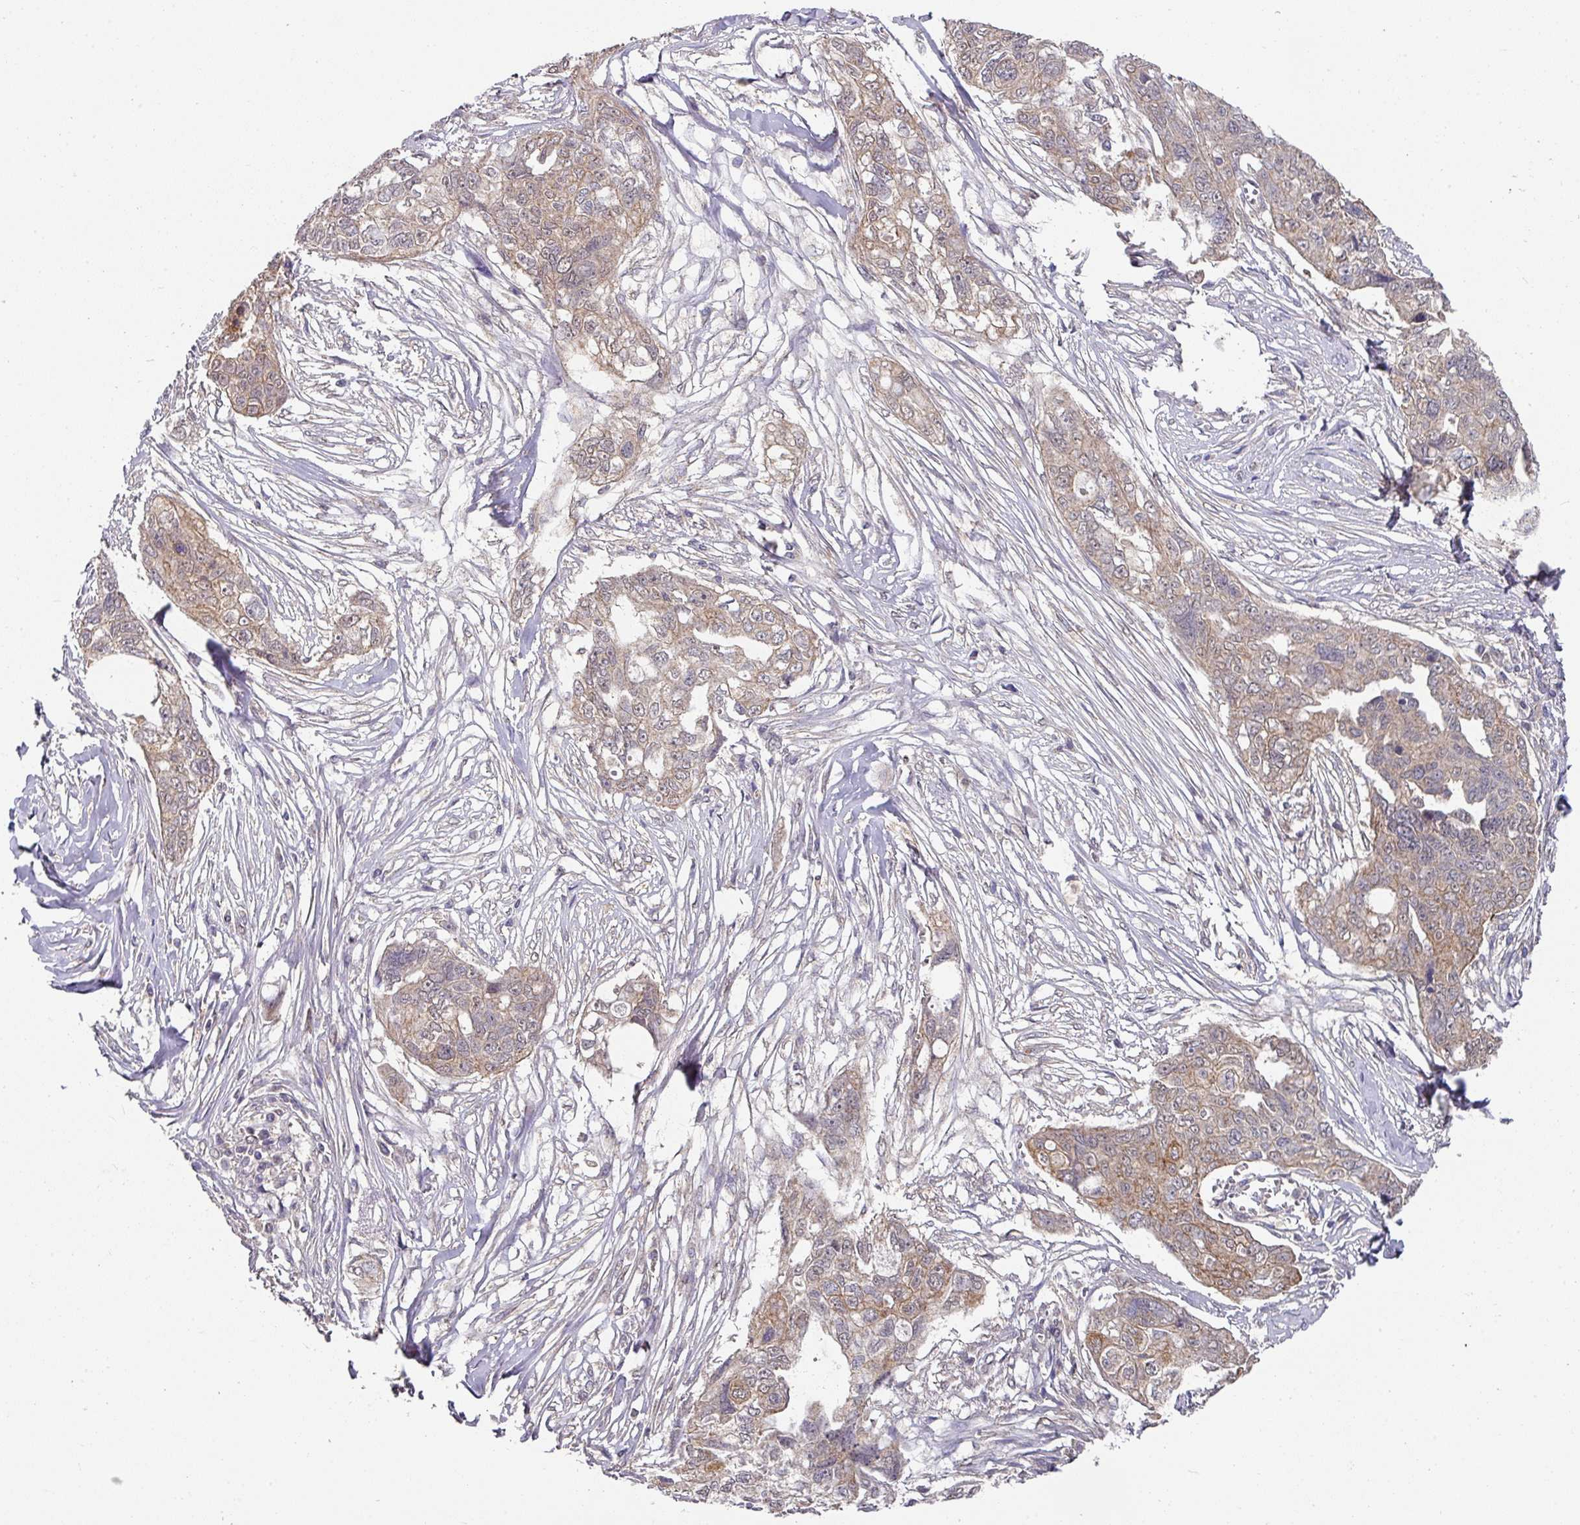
{"staining": {"intensity": "moderate", "quantity": "25%-75%", "location": "cytoplasmic/membranous"}, "tissue": "ovarian cancer", "cell_type": "Tumor cells", "image_type": "cancer", "snomed": [{"axis": "morphology", "description": "Carcinoma, endometroid"}, {"axis": "topography", "description": "Ovary"}], "caption": "Immunohistochemical staining of human ovarian cancer shows medium levels of moderate cytoplasmic/membranous staining in about 25%-75% of tumor cells. (IHC, brightfield microscopy, high magnification).", "gene": "EXTL3", "patient": {"sex": "female", "age": 70}}